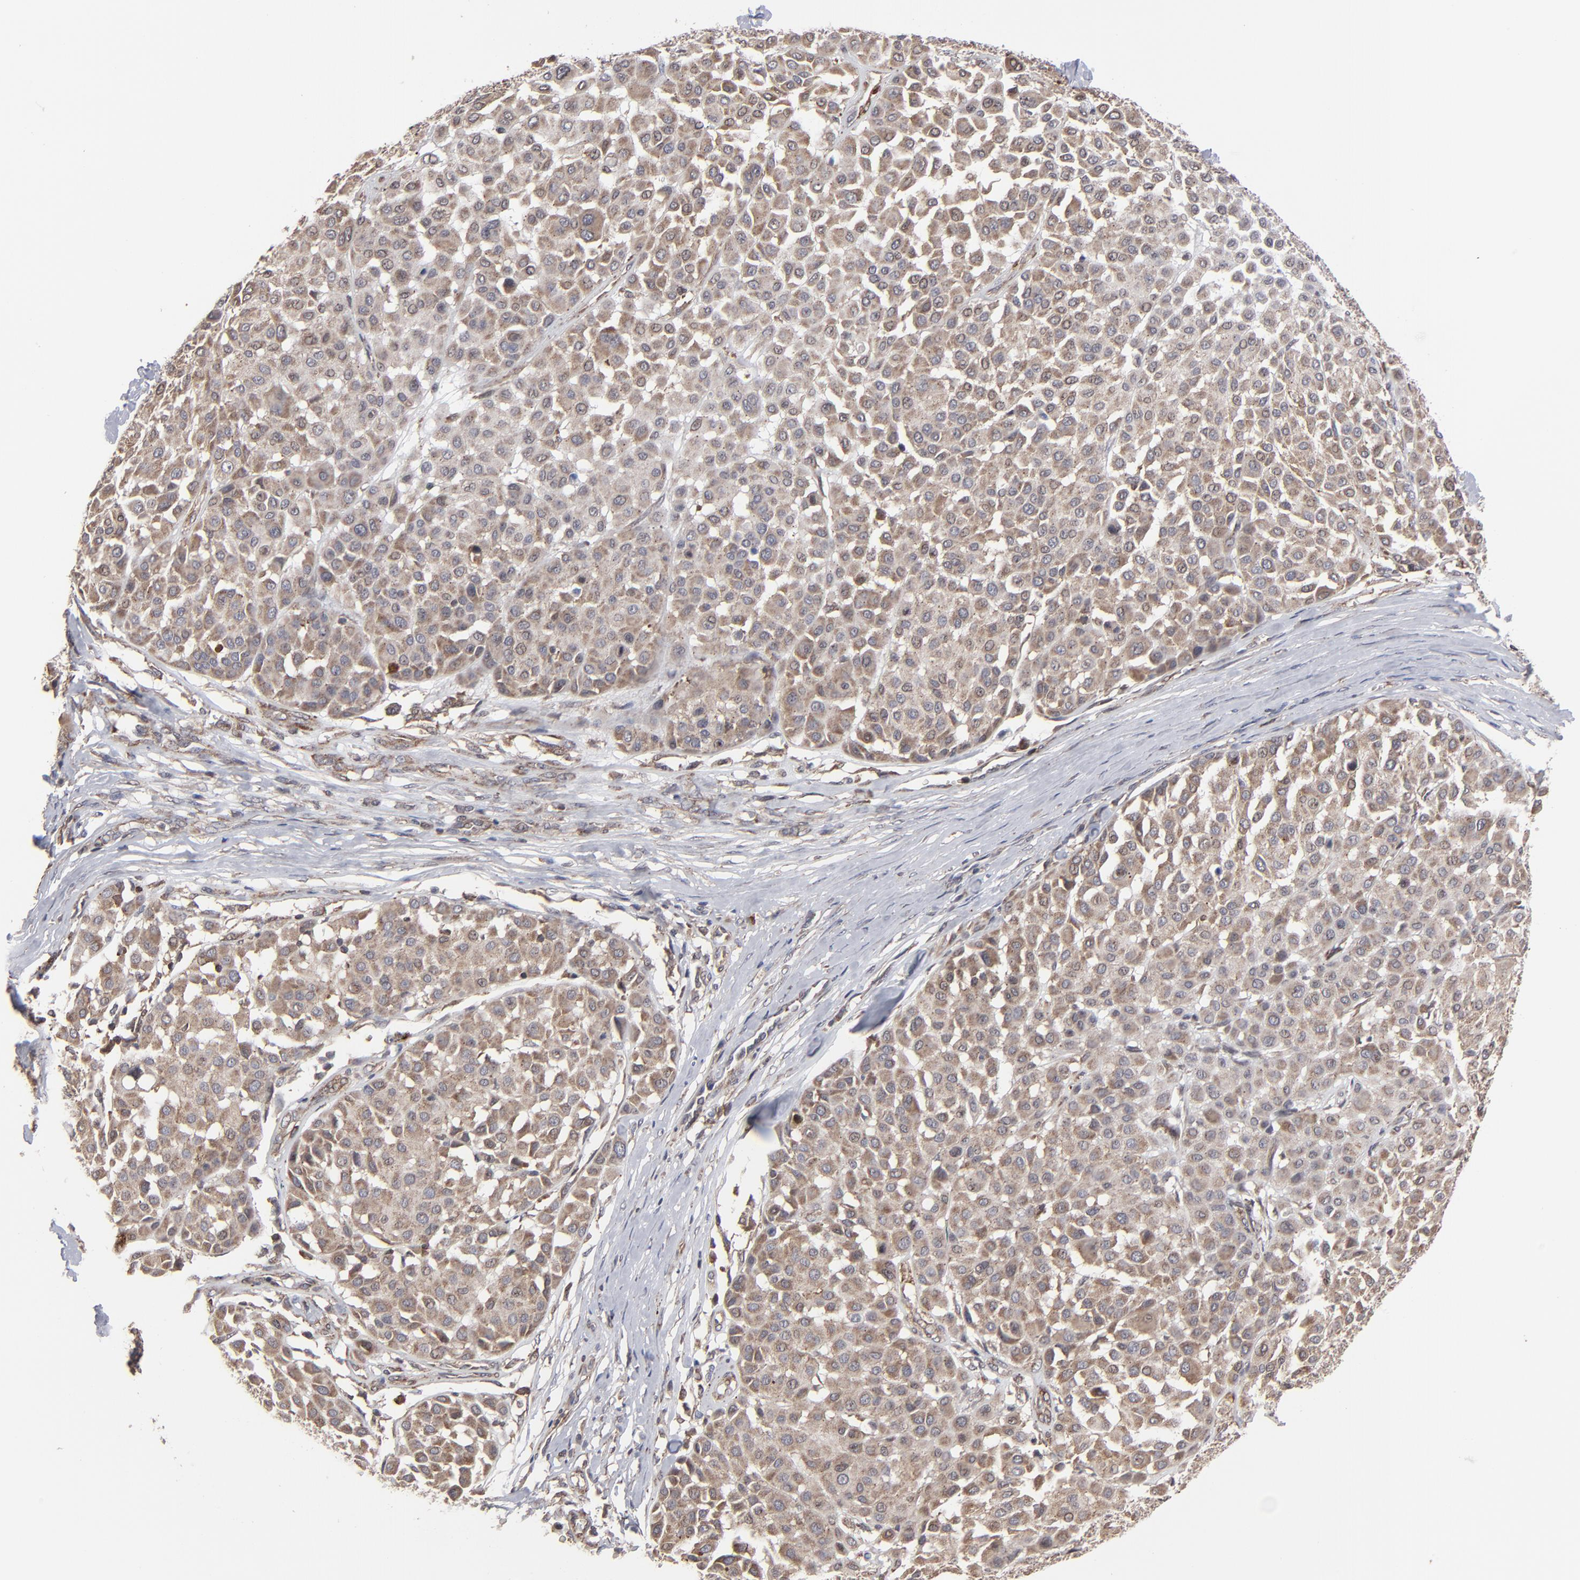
{"staining": {"intensity": "moderate", "quantity": ">75%", "location": "cytoplasmic/membranous"}, "tissue": "melanoma", "cell_type": "Tumor cells", "image_type": "cancer", "snomed": [{"axis": "morphology", "description": "Malignant melanoma, Metastatic site"}, {"axis": "topography", "description": "Soft tissue"}], "caption": "Immunohistochemical staining of human melanoma demonstrates medium levels of moderate cytoplasmic/membranous protein positivity in approximately >75% of tumor cells.", "gene": "KIAA2026", "patient": {"sex": "male", "age": 41}}